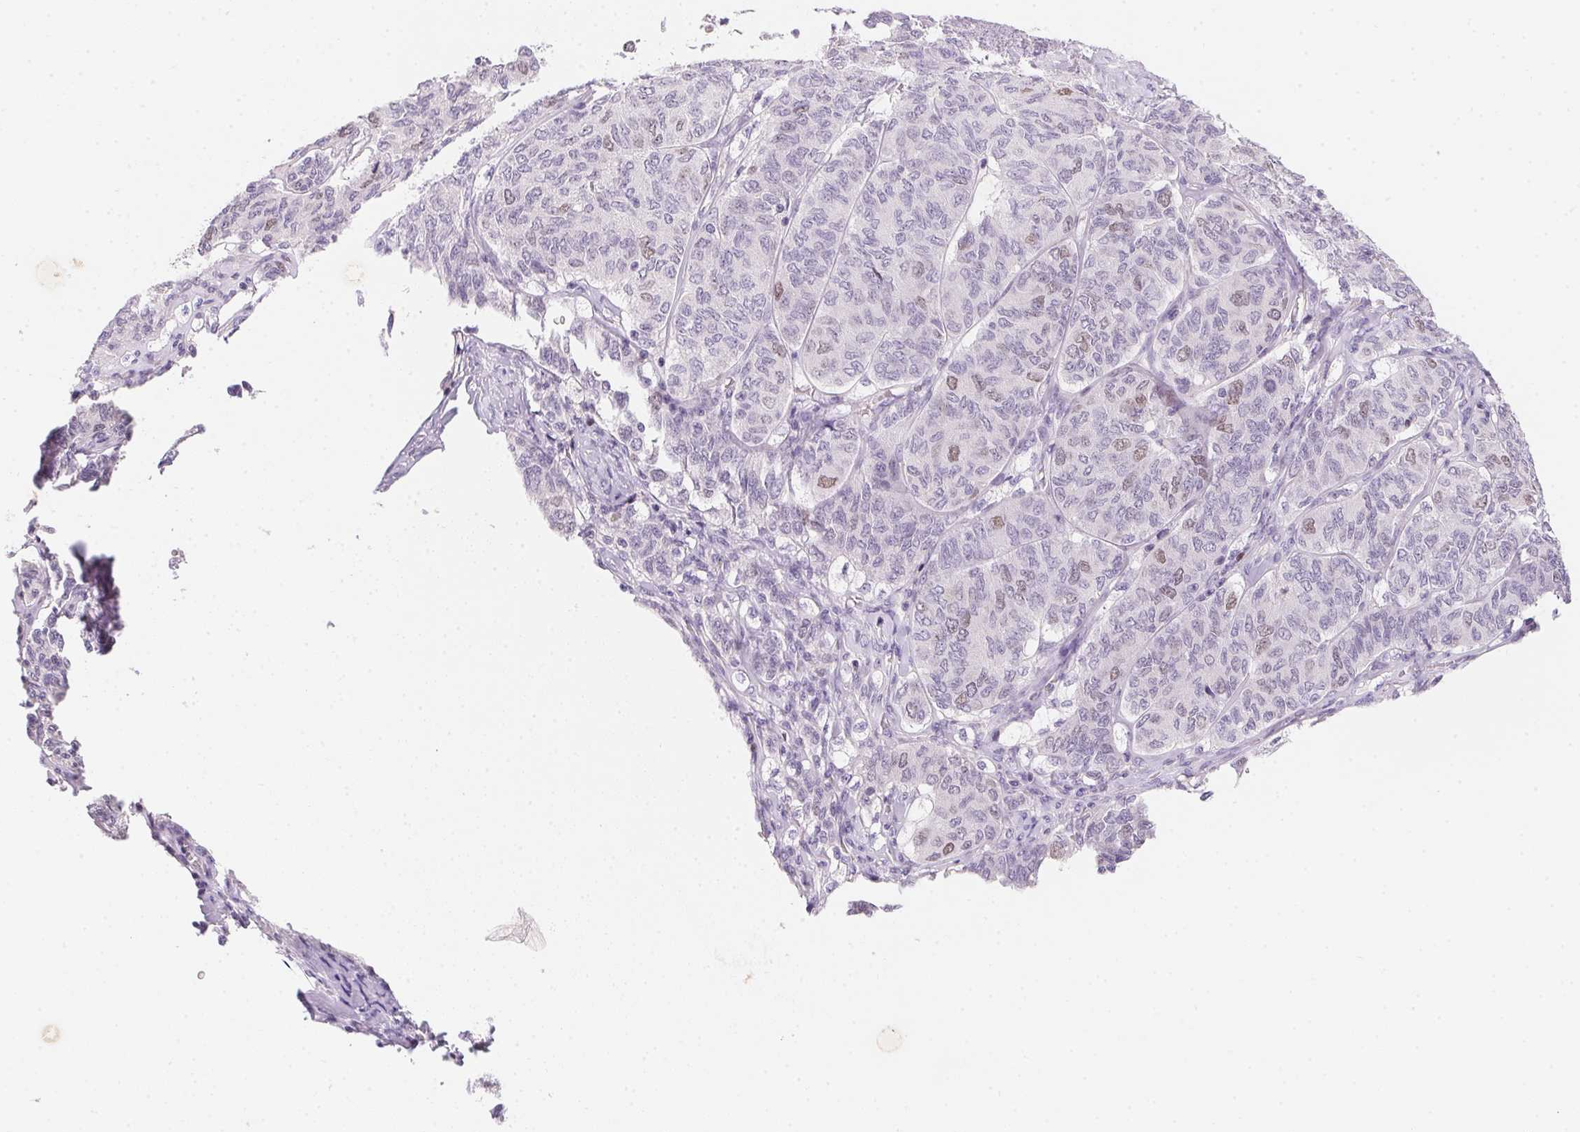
{"staining": {"intensity": "weak", "quantity": "<25%", "location": "nuclear"}, "tissue": "ovarian cancer", "cell_type": "Tumor cells", "image_type": "cancer", "snomed": [{"axis": "morphology", "description": "Carcinoma, endometroid"}, {"axis": "topography", "description": "Ovary"}], "caption": "Immunohistochemical staining of ovarian endometroid carcinoma exhibits no significant expression in tumor cells. The staining is performed using DAB (3,3'-diaminobenzidine) brown chromogen with nuclei counter-stained in using hematoxylin.", "gene": "HELLS", "patient": {"sex": "female", "age": 80}}